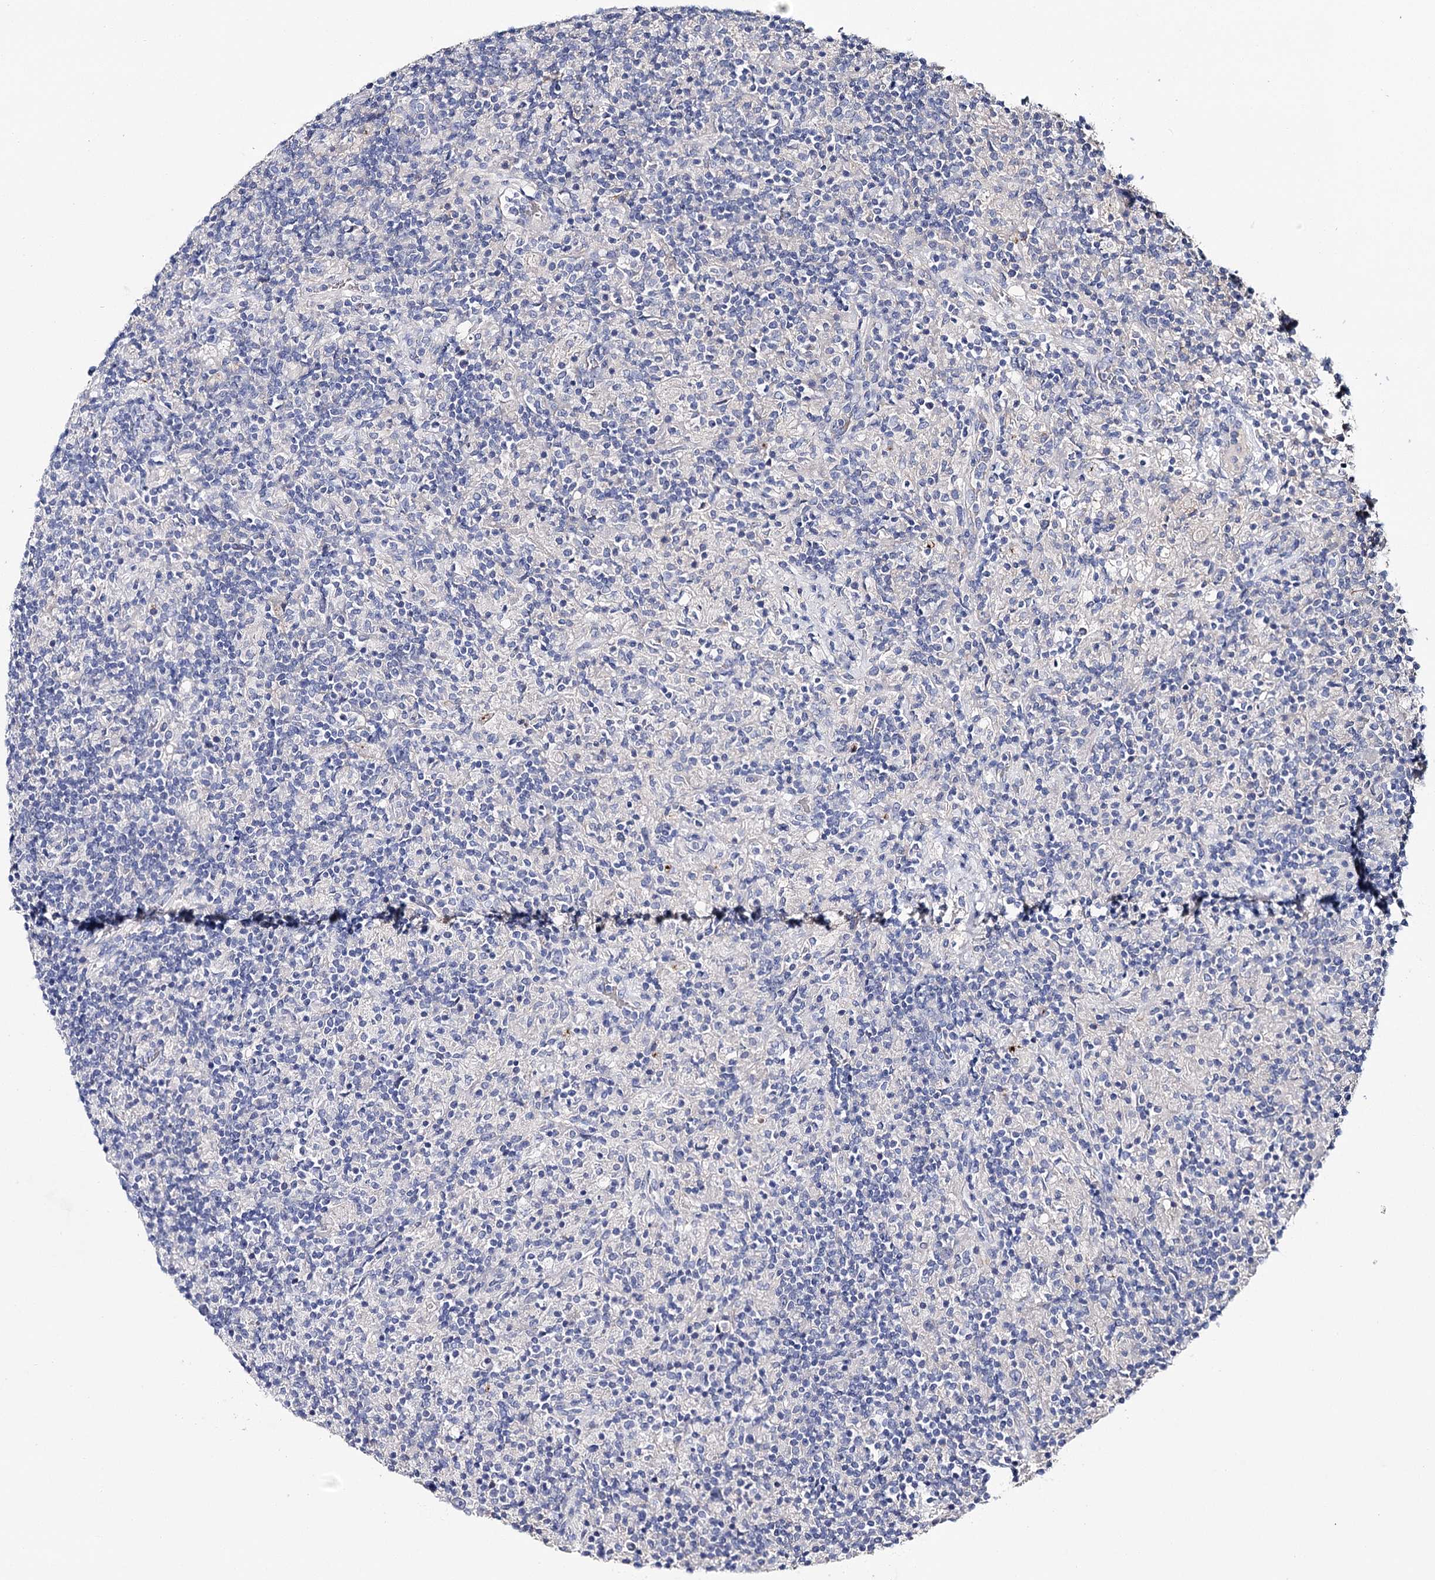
{"staining": {"intensity": "negative", "quantity": "none", "location": "none"}, "tissue": "lymphoma", "cell_type": "Tumor cells", "image_type": "cancer", "snomed": [{"axis": "morphology", "description": "Hodgkin's disease, NOS"}, {"axis": "topography", "description": "Lymph node"}], "caption": "A histopathology image of human lymphoma is negative for staining in tumor cells.", "gene": "EPYC", "patient": {"sex": "male", "age": 70}}